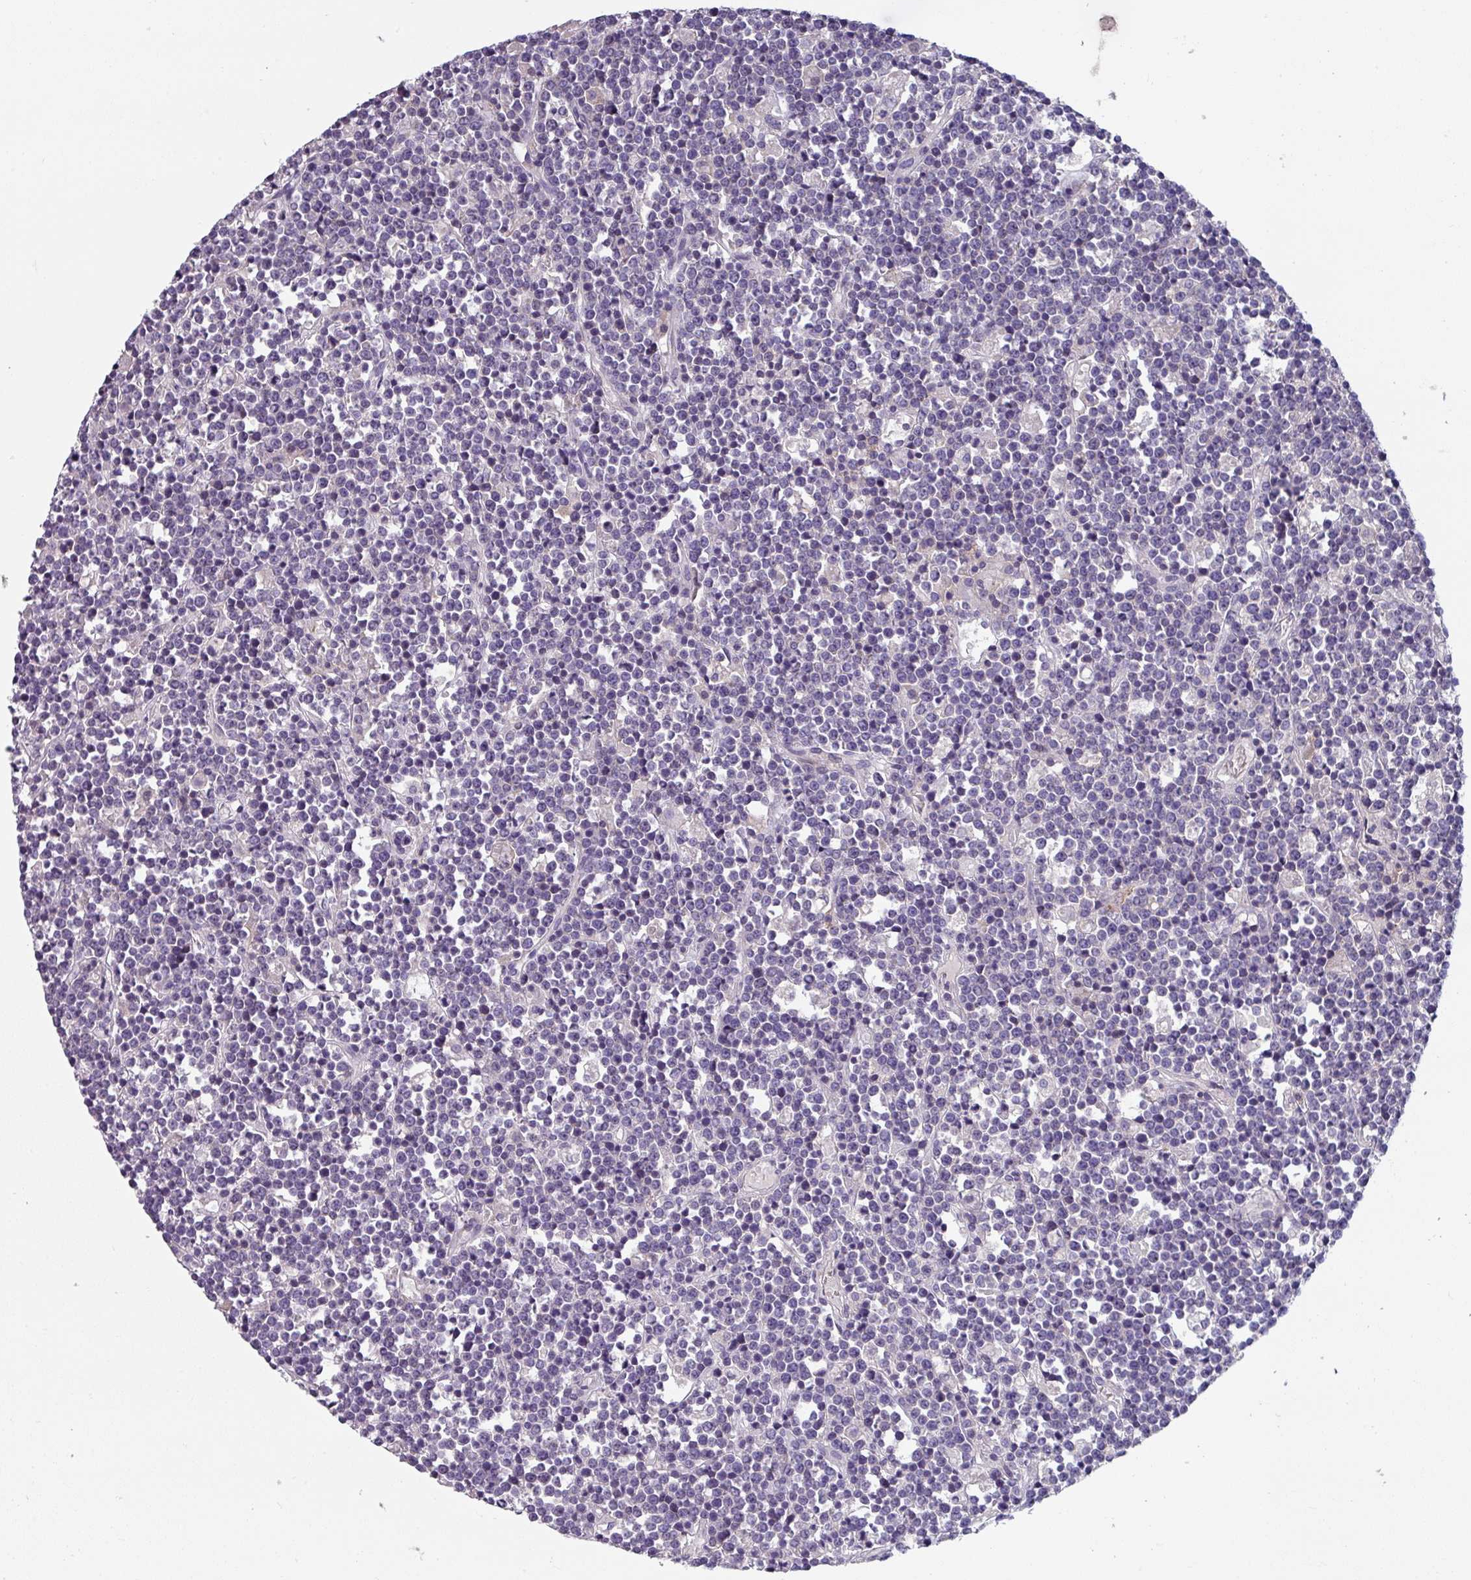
{"staining": {"intensity": "negative", "quantity": "none", "location": "none"}, "tissue": "lymphoma", "cell_type": "Tumor cells", "image_type": "cancer", "snomed": [{"axis": "morphology", "description": "Malignant lymphoma, non-Hodgkin's type, High grade"}, {"axis": "topography", "description": "Ovary"}], "caption": "Immunohistochemistry image of neoplastic tissue: human malignant lymphoma, non-Hodgkin's type (high-grade) stained with DAB (3,3'-diaminobenzidine) demonstrates no significant protein positivity in tumor cells.", "gene": "TMEM132A", "patient": {"sex": "female", "age": 56}}